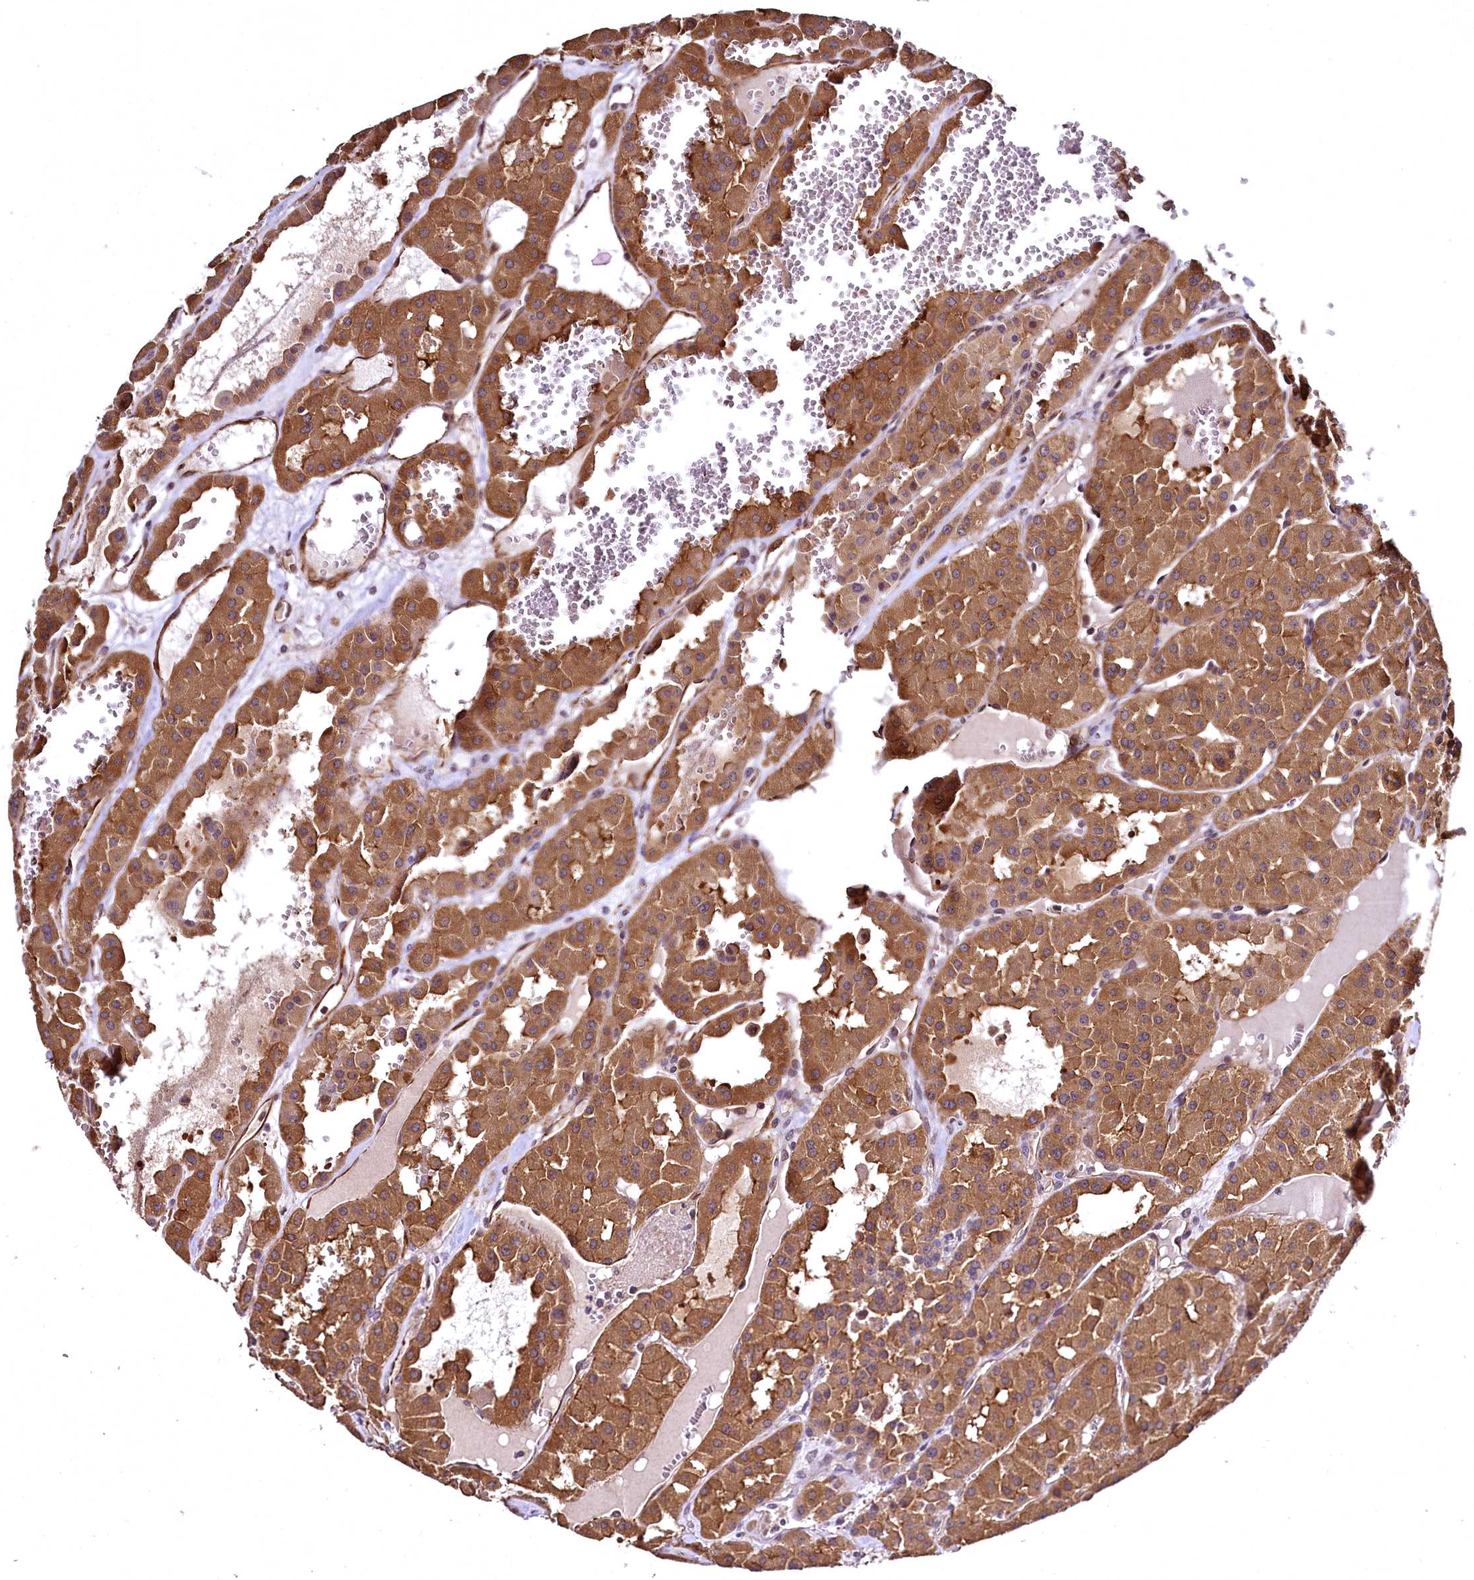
{"staining": {"intensity": "moderate", "quantity": ">75%", "location": "cytoplasmic/membranous"}, "tissue": "renal cancer", "cell_type": "Tumor cells", "image_type": "cancer", "snomed": [{"axis": "morphology", "description": "Carcinoma, NOS"}, {"axis": "topography", "description": "Kidney"}], "caption": "Immunohistochemical staining of renal cancer (carcinoma) displays moderate cytoplasmic/membranous protein staining in about >75% of tumor cells.", "gene": "TBCEL", "patient": {"sex": "female", "age": 75}}